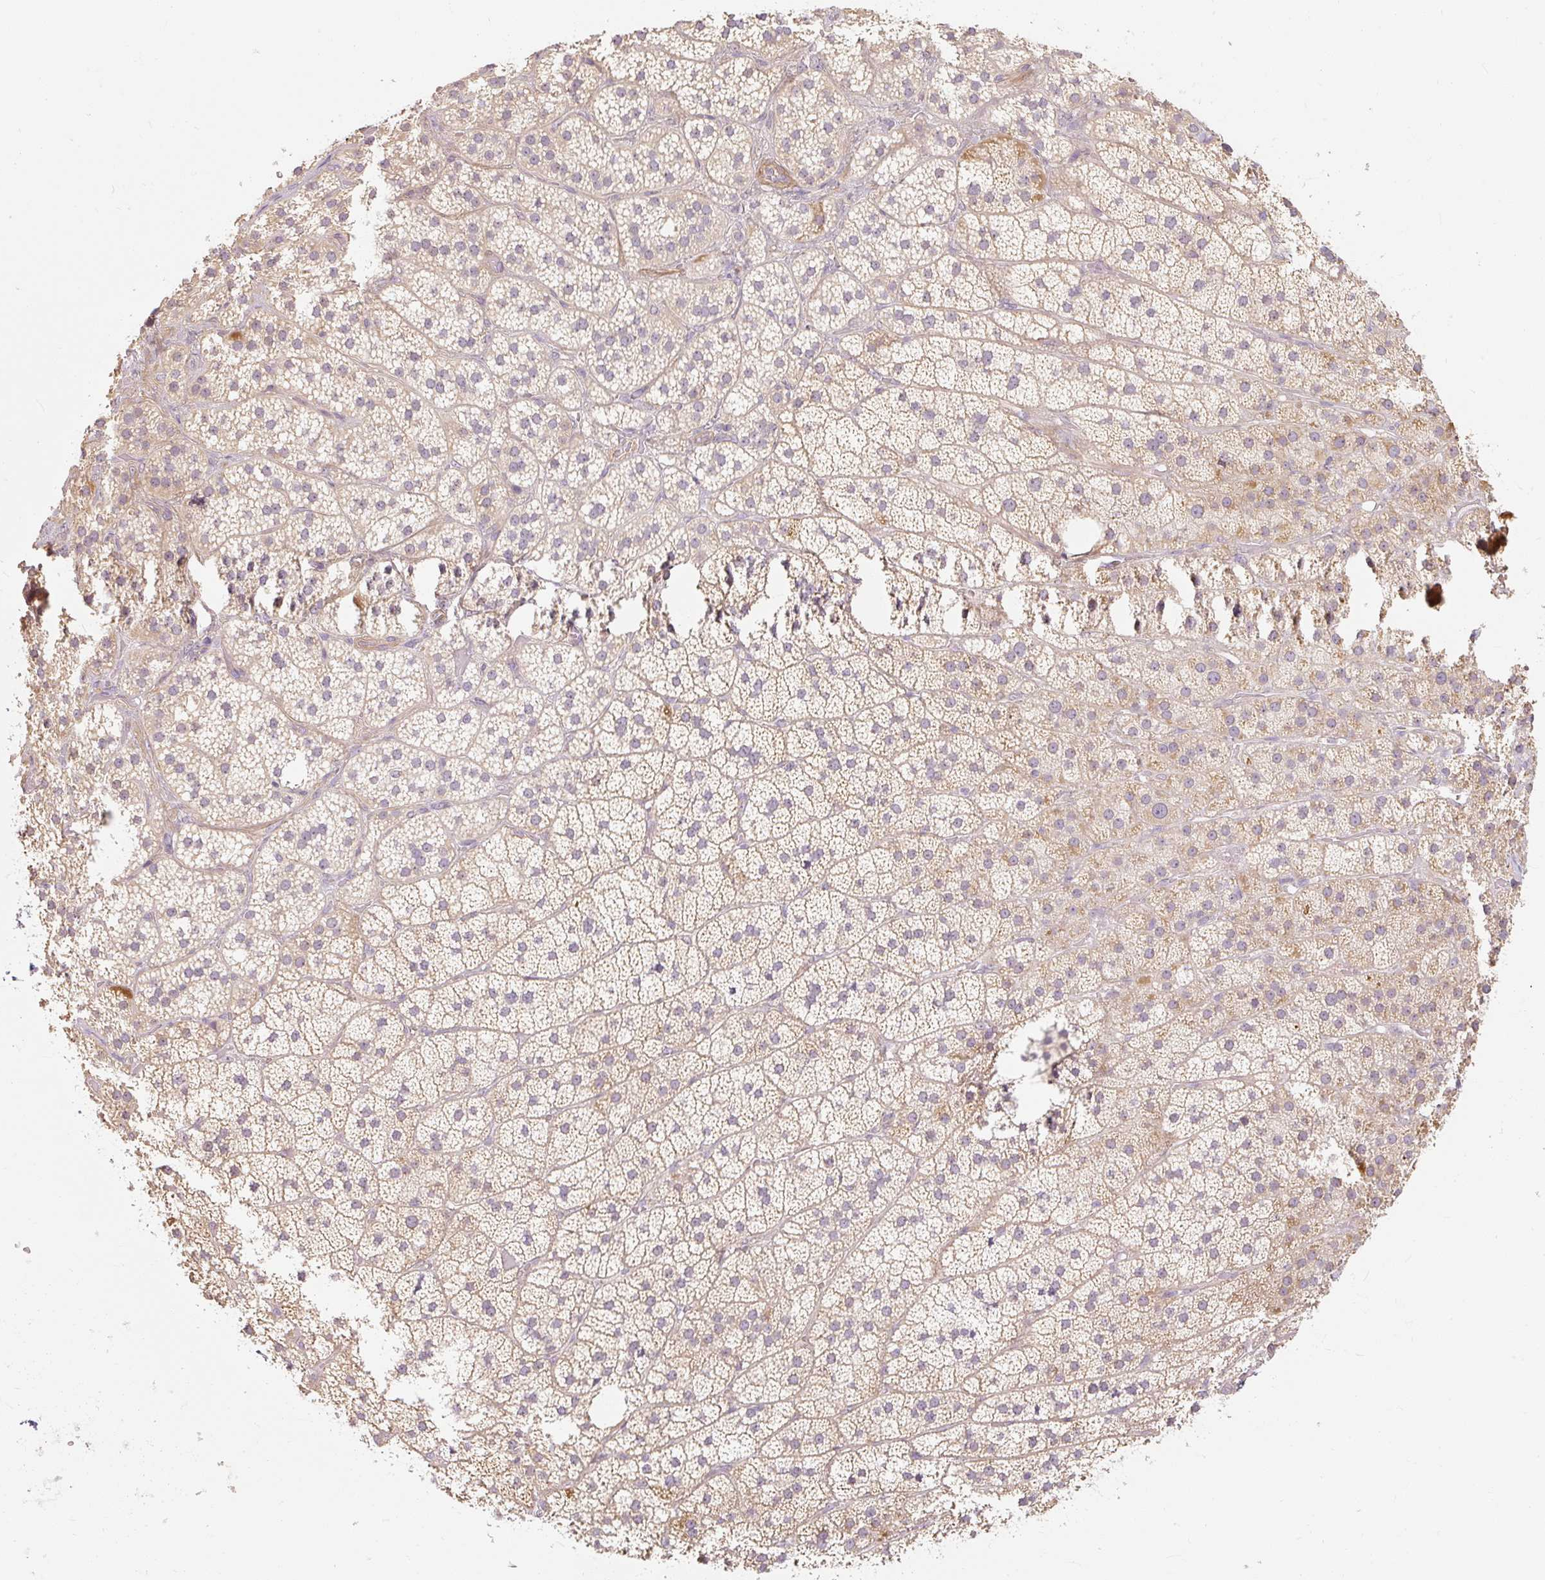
{"staining": {"intensity": "weak", "quantity": "25%-75%", "location": "cytoplasmic/membranous"}, "tissue": "adrenal gland", "cell_type": "Glandular cells", "image_type": "normal", "snomed": [{"axis": "morphology", "description": "Normal tissue, NOS"}, {"axis": "topography", "description": "Adrenal gland"}], "caption": "Weak cytoplasmic/membranous expression is appreciated in about 25%-75% of glandular cells in benign adrenal gland. (Stains: DAB in brown, nuclei in blue, Microscopy: brightfield microscopy at high magnification).", "gene": "RB1CC1", "patient": {"sex": "male", "age": 57}}